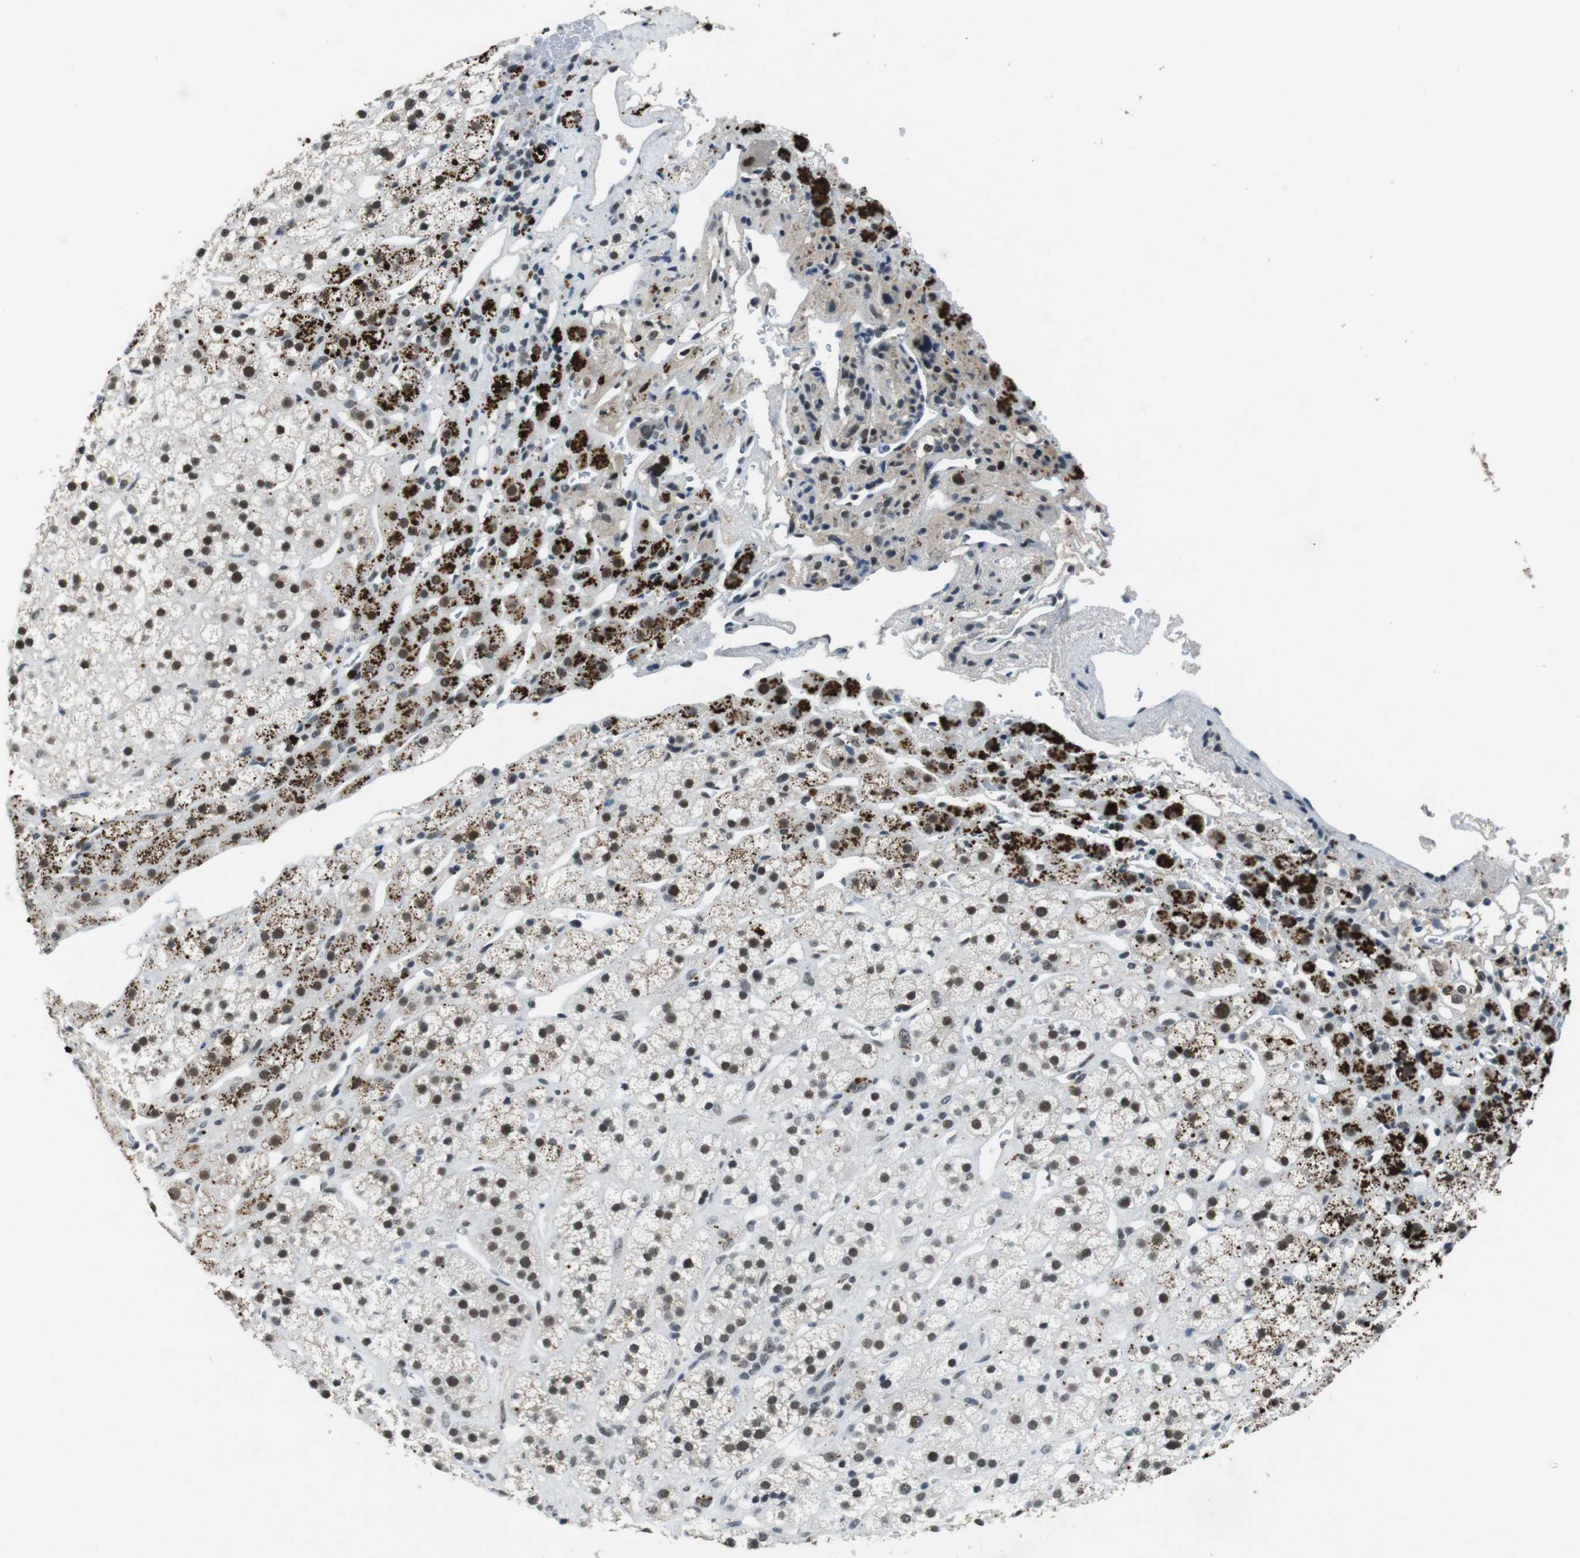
{"staining": {"intensity": "moderate", "quantity": ">75%", "location": "cytoplasmic/membranous,nuclear"}, "tissue": "adrenal gland", "cell_type": "Glandular cells", "image_type": "normal", "snomed": [{"axis": "morphology", "description": "Normal tissue, NOS"}, {"axis": "topography", "description": "Adrenal gland"}], "caption": "A medium amount of moderate cytoplasmic/membranous,nuclear expression is present in about >75% of glandular cells in normal adrenal gland.", "gene": "USP7", "patient": {"sex": "male", "age": 56}}